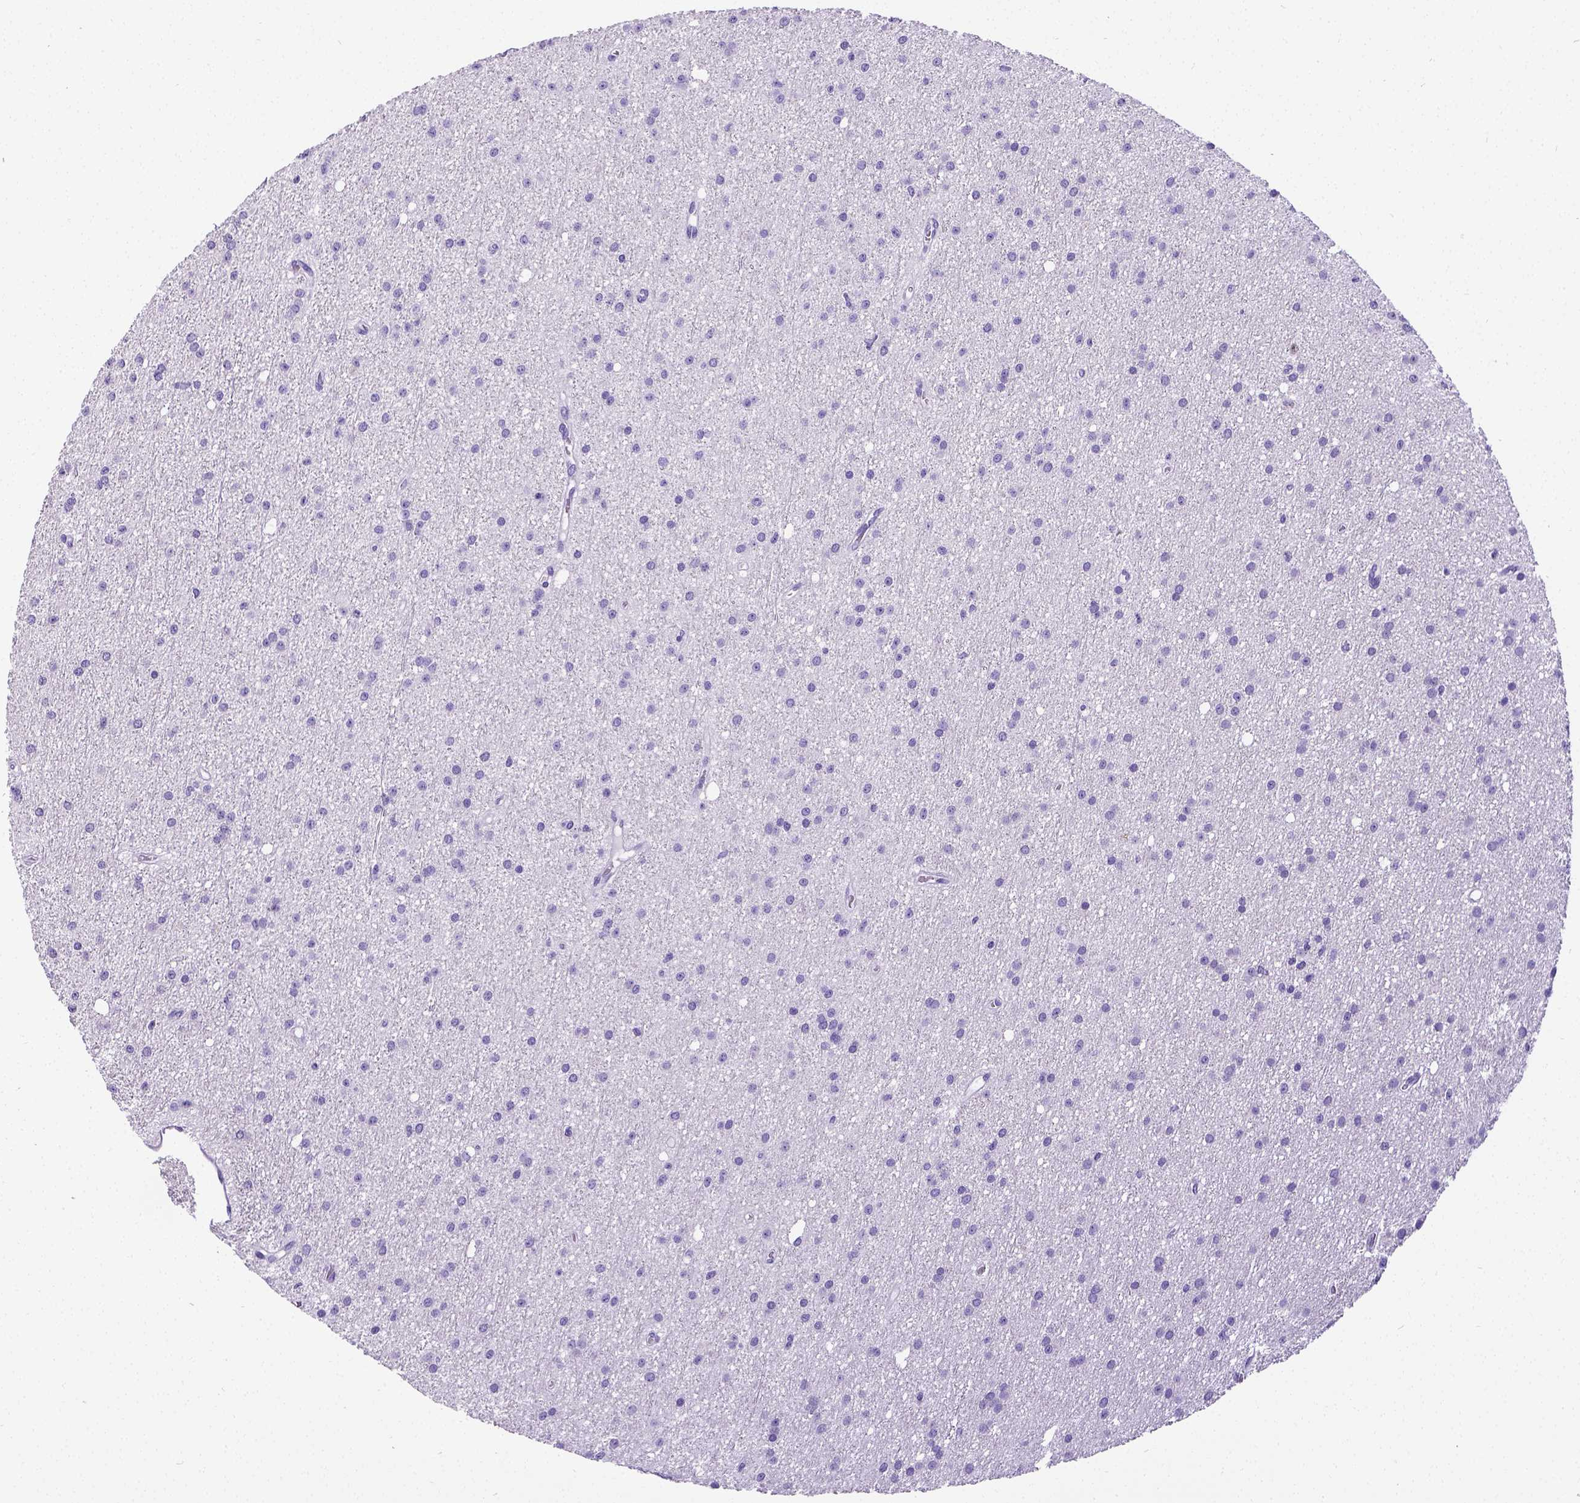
{"staining": {"intensity": "negative", "quantity": "none", "location": "none"}, "tissue": "glioma", "cell_type": "Tumor cells", "image_type": "cancer", "snomed": [{"axis": "morphology", "description": "Glioma, malignant, Low grade"}, {"axis": "topography", "description": "Brain"}], "caption": "Immunohistochemistry image of human malignant glioma (low-grade) stained for a protein (brown), which displays no positivity in tumor cells.", "gene": "SATB2", "patient": {"sex": "male", "age": 27}}